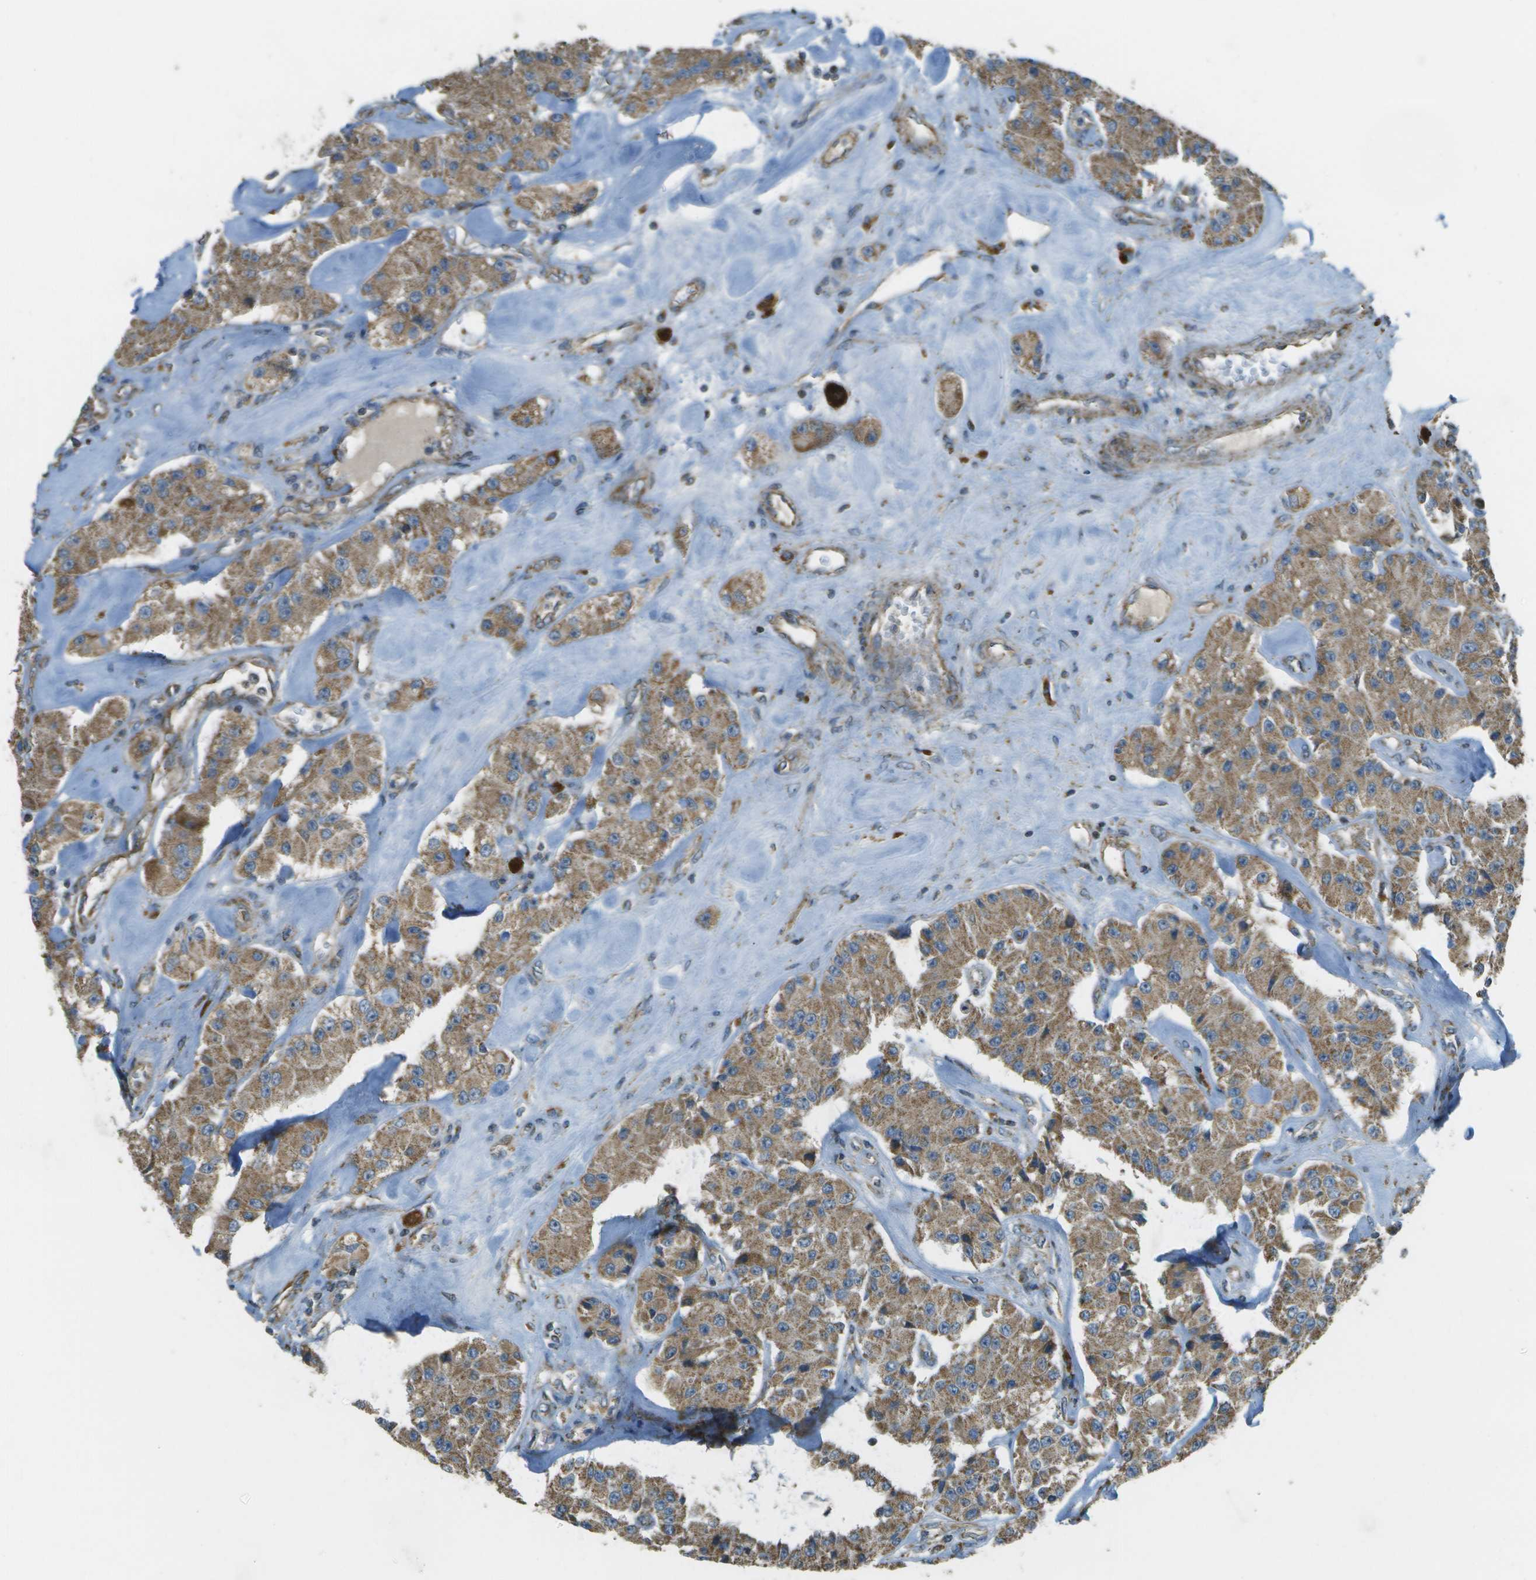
{"staining": {"intensity": "moderate", "quantity": ">75%", "location": "cytoplasmic/membranous"}, "tissue": "carcinoid", "cell_type": "Tumor cells", "image_type": "cancer", "snomed": [{"axis": "morphology", "description": "Carcinoid, malignant, NOS"}, {"axis": "topography", "description": "Pancreas"}], "caption": "Immunohistochemical staining of carcinoid exhibits medium levels of moderate cytoplasmic/membranous protein expression in approximately >75% of tumor cells. The staining was performed using DAB to visualize the protein expression in brown, while the nuclei were stained in blue with hematoxylin (Magnification: 20x).", "gene": "NRK", "patient": {"sex": "male", "age": 41}}